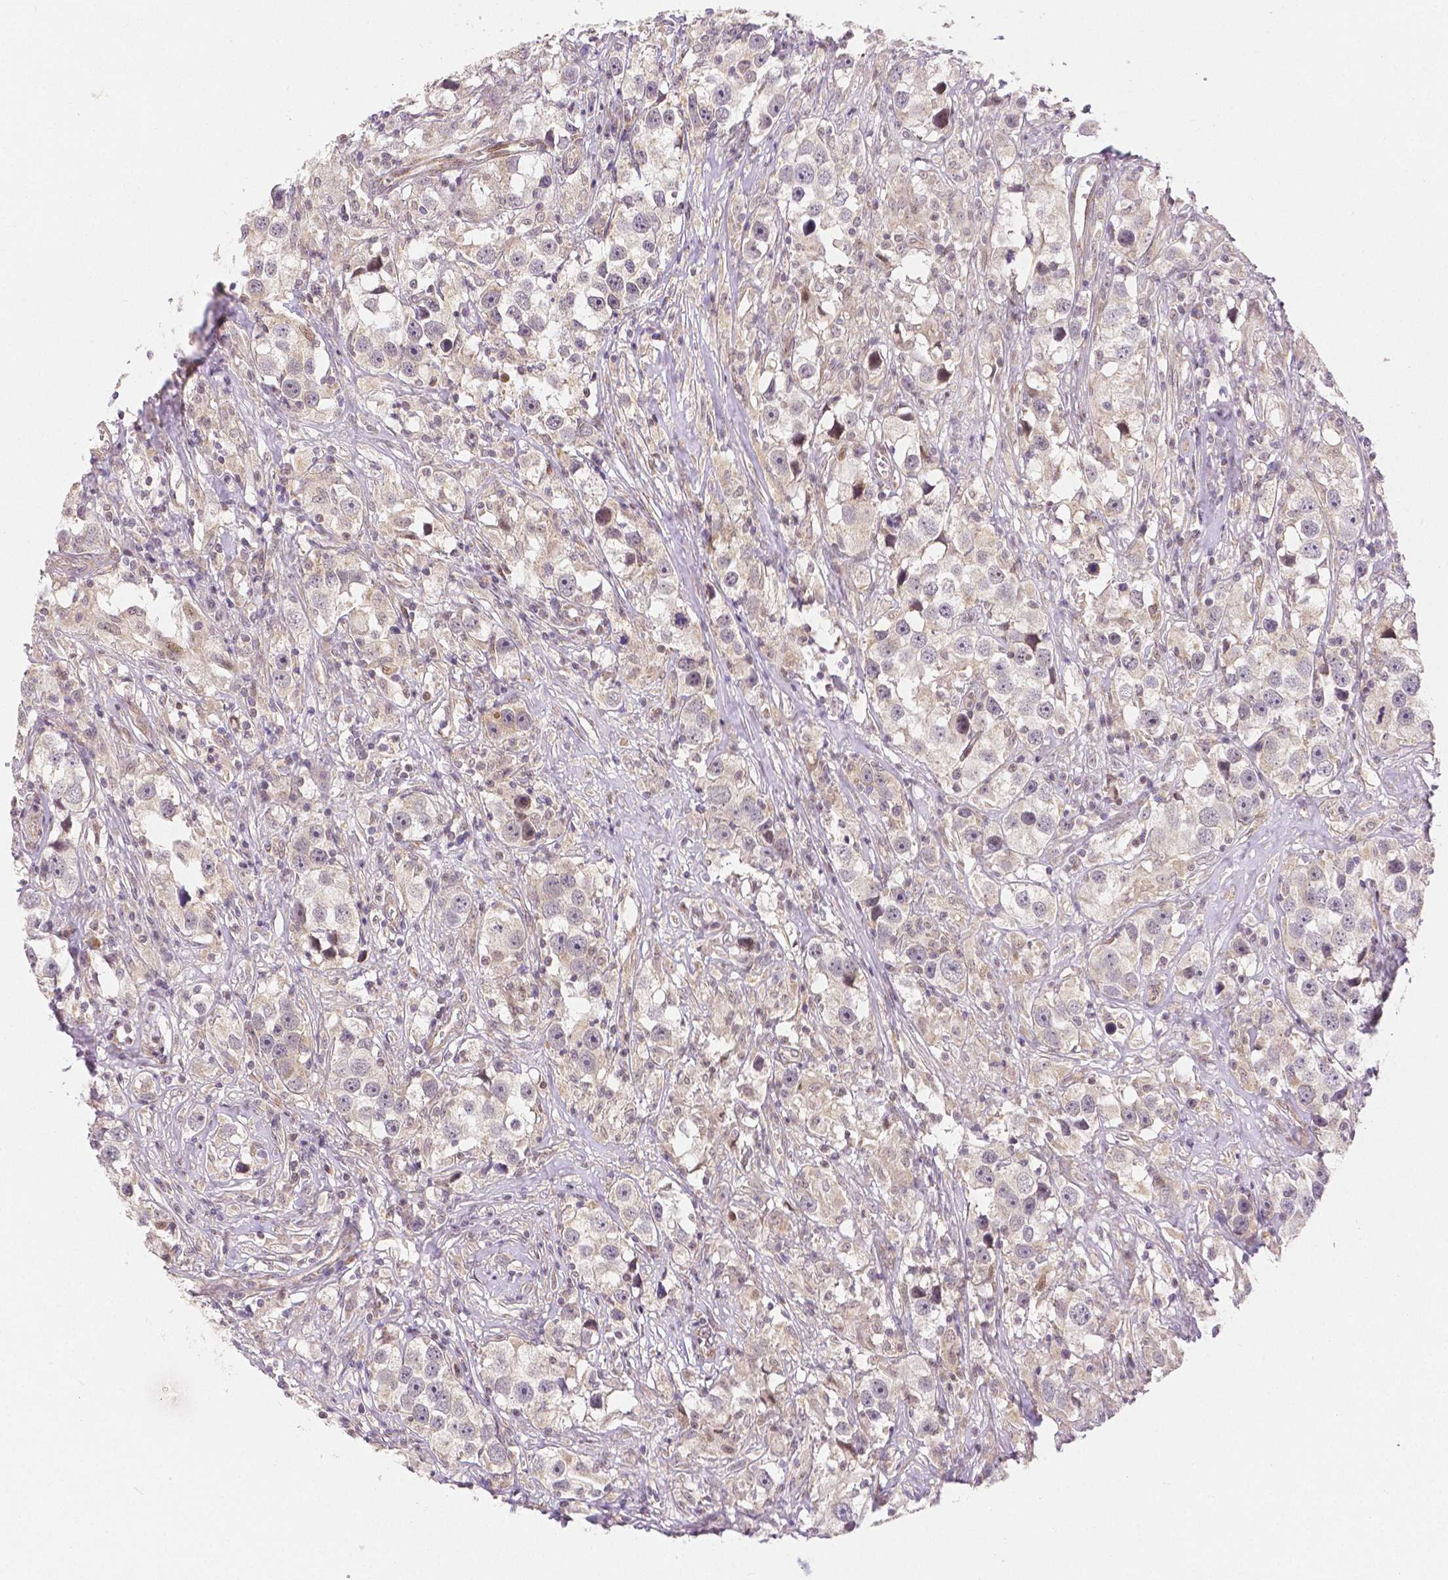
{"staining": {"intensity": "weak", "quantity": "25%-75%", "location": "cytoplasmic/membranous,nuclear"}, "tissue": "testis cancer", "cell_type": "Tumor cells", "image_type": "cancer", "snomed": [{"axis": "morphology", "description": "Seminoma, NOS"}, {"axis": "topography", "description": "Testis"}], "caption": "High-magnification brightfield microscopy of seminoma (testis) stained with DAB (brown) and counterstained with hematoxylin (blue). tumor cells exhibit weak cytoplasmic/membranous and nuclear staining is appreciated in about25%-75% of cells.", "gene": "RHOT1", "patient": {"sex": "male", "age": 49}}